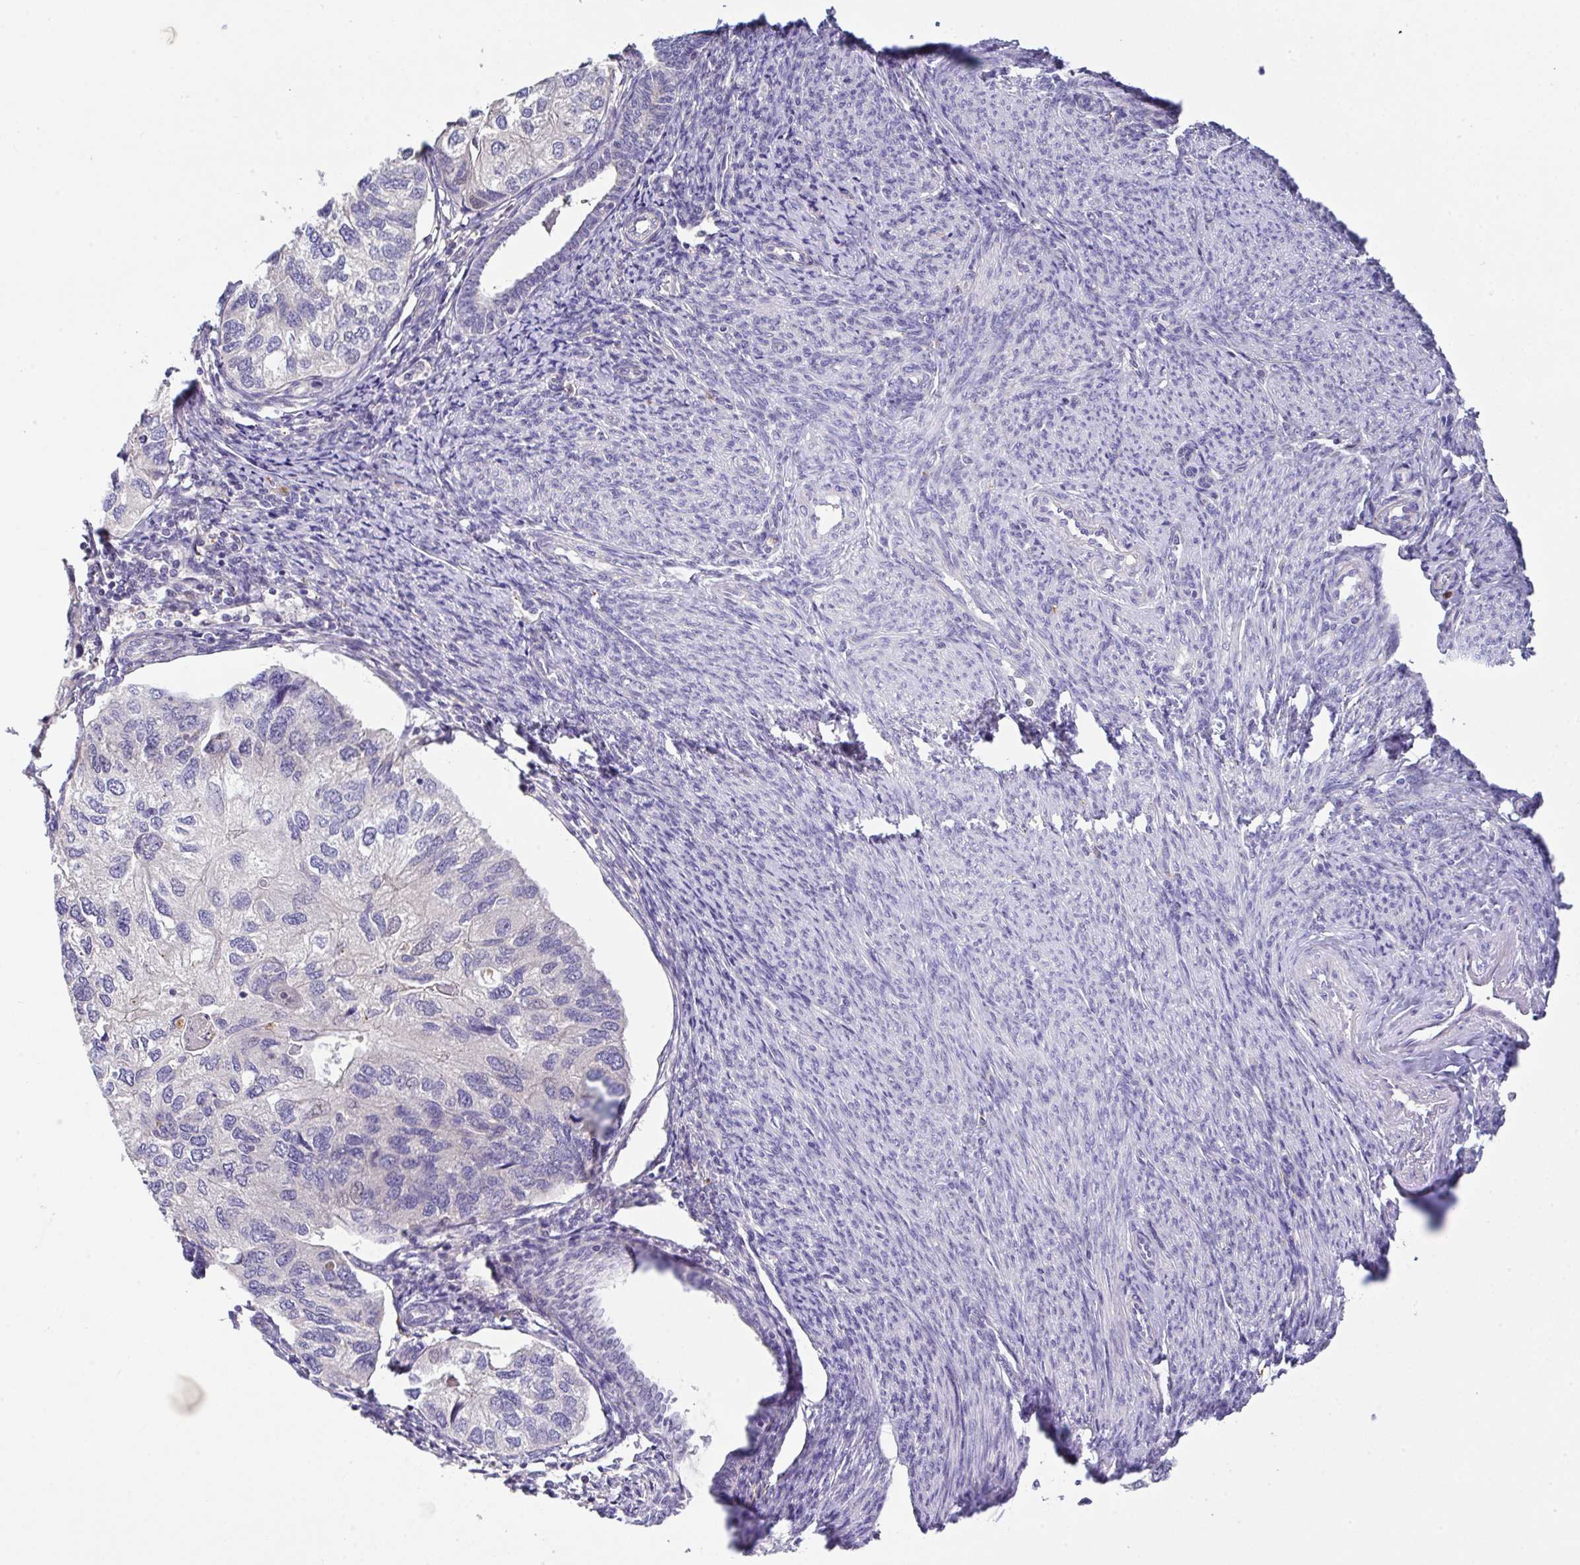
{"staining": {"intensity": "negative", "quantity": "none", "location": "none"}, "tissue": "endometrial cancer", "cell_type": "Tumor cells", "image_type": "cancer", "snomed": [{"axis": "morphology", "description": "Carcinoma, NOS"}, {"axis": "topography", "description": "Uterus"}], "caption": "Tumor cells are negative for brown protein staining in endometrial cancer. Brightfield microscopy of immunohistochemistry (IHC) stained with DAB (3,3'-diaminobenzidine) (brown) and hematoxylin (blue), captured at high magnification.", "gene": "EPN3", "patient": {"sex": "female", "age": 76}}